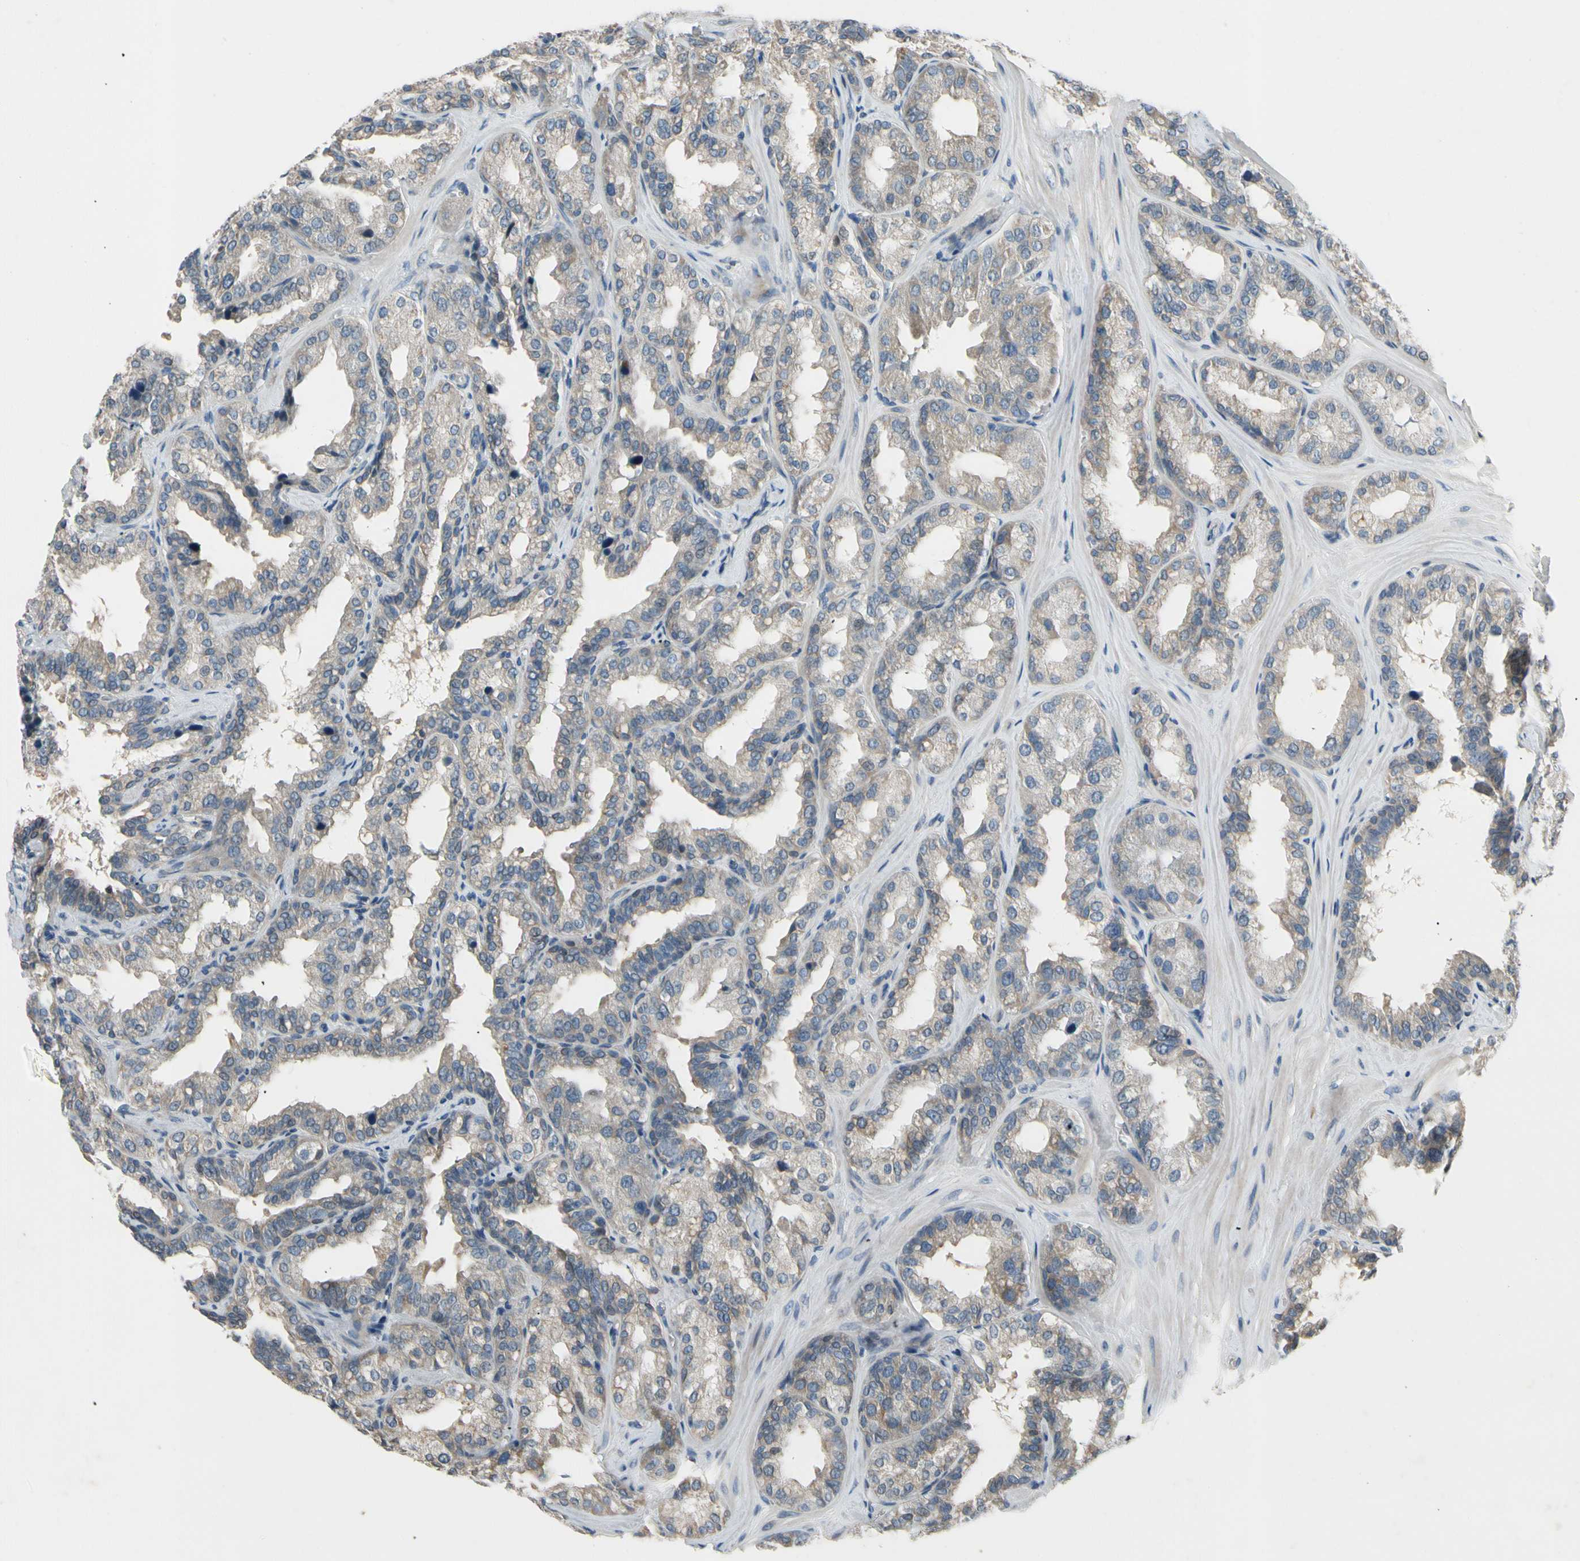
{"staining": {"intensity": "weak", "quantity": "25%-75%", "location": "cytoplasmic/membranous"}, "tissue": "seminal vesicle", "cell_type": "Glandular cells", "image_type": "normal", "snomed": [{"axis": "morphology", "description": "Normal tissue, NOS"}, {"axis": "topography", "description": "Prostate"}, {"axis": "topography", "description": "Seminal veicle"}], "caption": "A brown stain highlights weak cytoplasmic/membranous expression of a protein in glandular cells of unremarkable human seminal vesicle.", "gene": "PIP5K1B", "patient": {"sex": "male", "age": 51}}